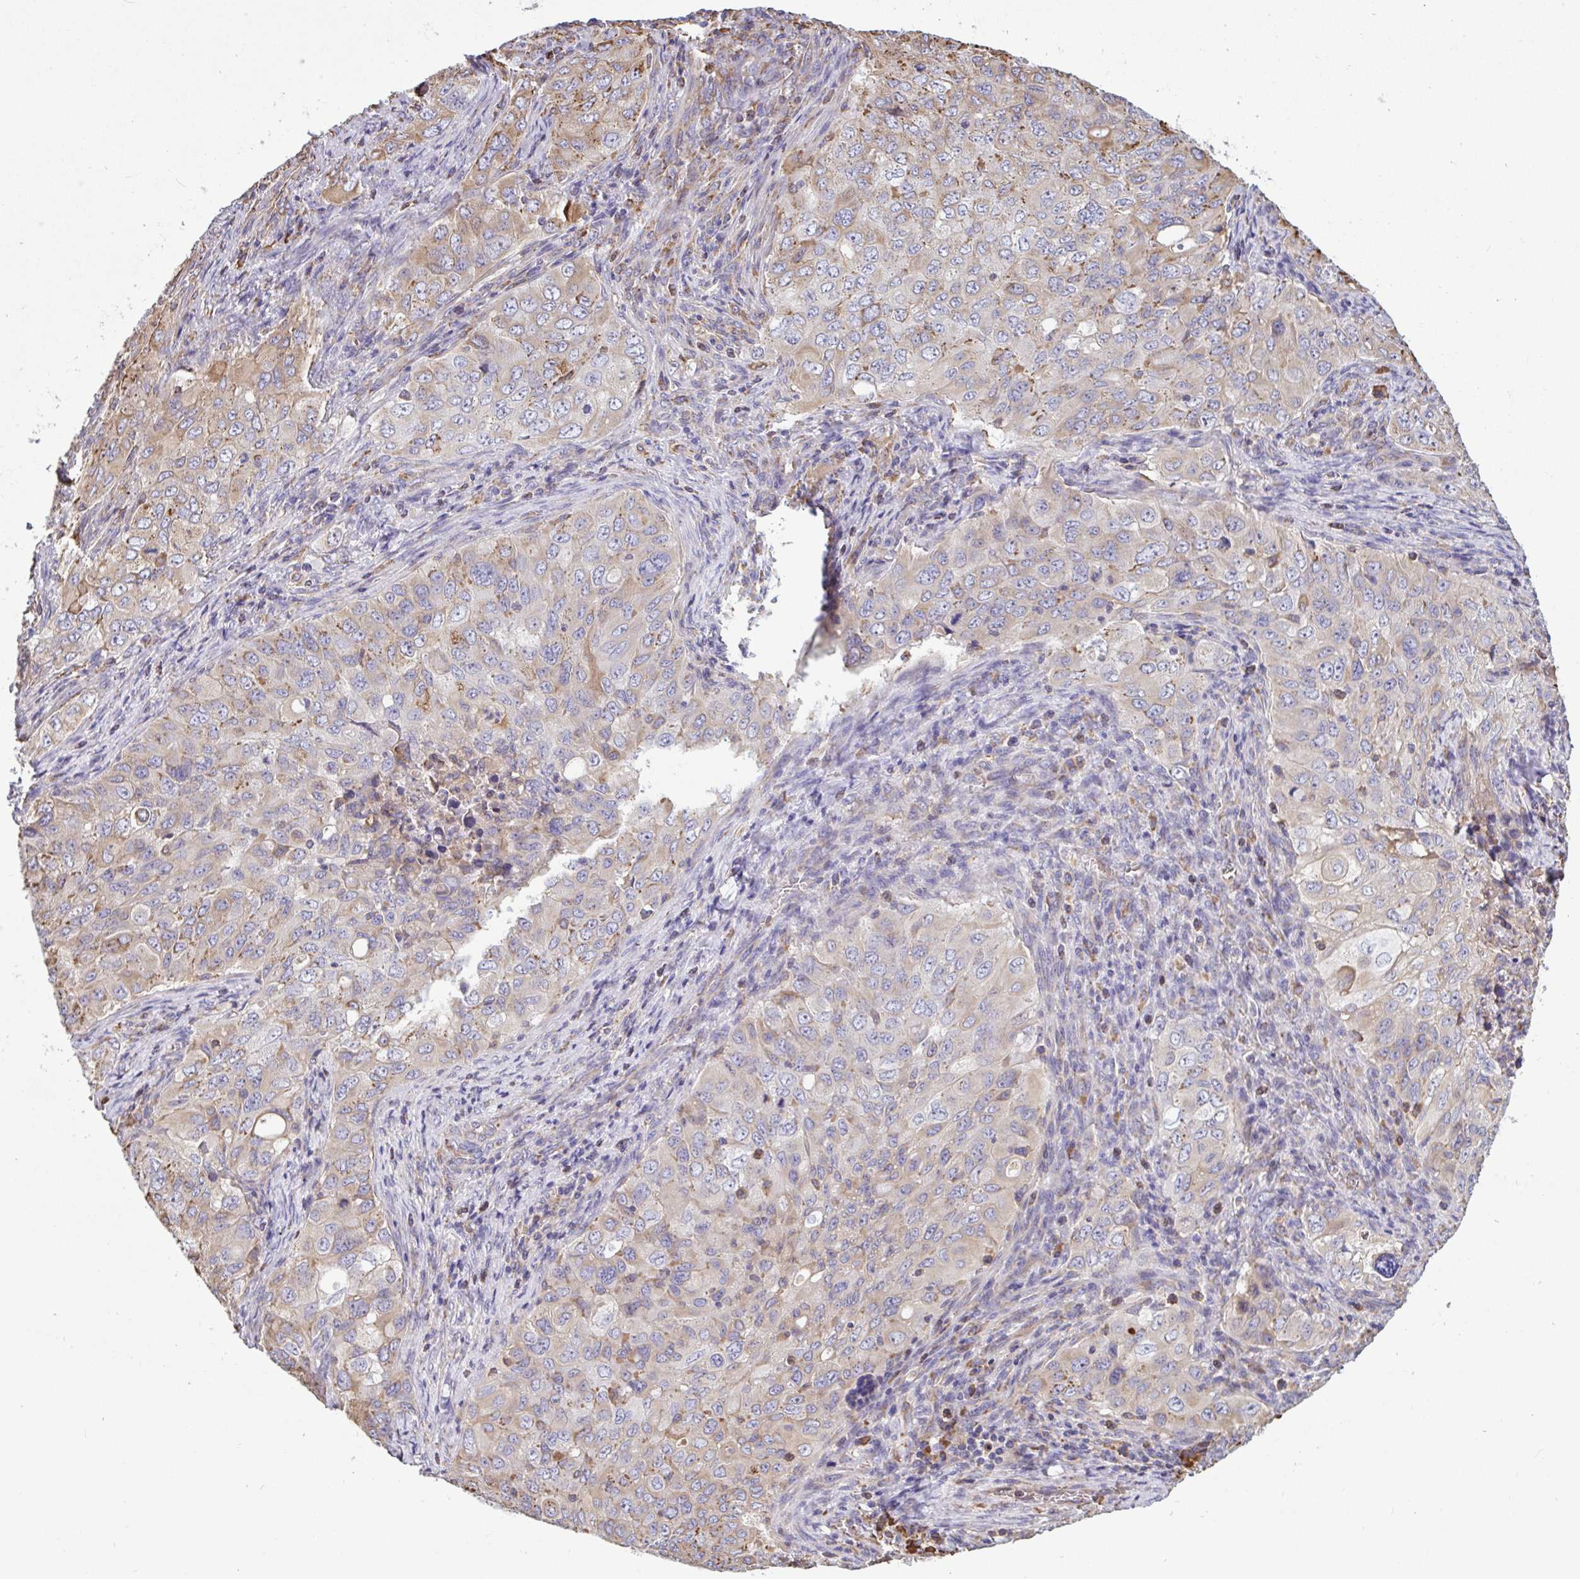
{"staining": {"intensity": "weak", "quantity": "<25%", "location": "cytoplasmic/membranous"}, "tissue": "lung cancer", "cell_type": "Tumor cells", "image_type": "cancer", "snomed": [{"axis": "morphology", "description": "Adenocarcinoma, NOS"}, {"axis": "morphology", "description": "Adenocarcinoma, metastatic, NOS"}, {"axis": "topography", "description": "Lymph node"}, {"axis": "topography", "description": "Lung"}], "caption": "Histopathology image shows no significant protein positivity in tumor cells of metastatic adenocarcinoma (lung).", "gene": "MYMK", "patient": {"sex": "female", "age": 42}}